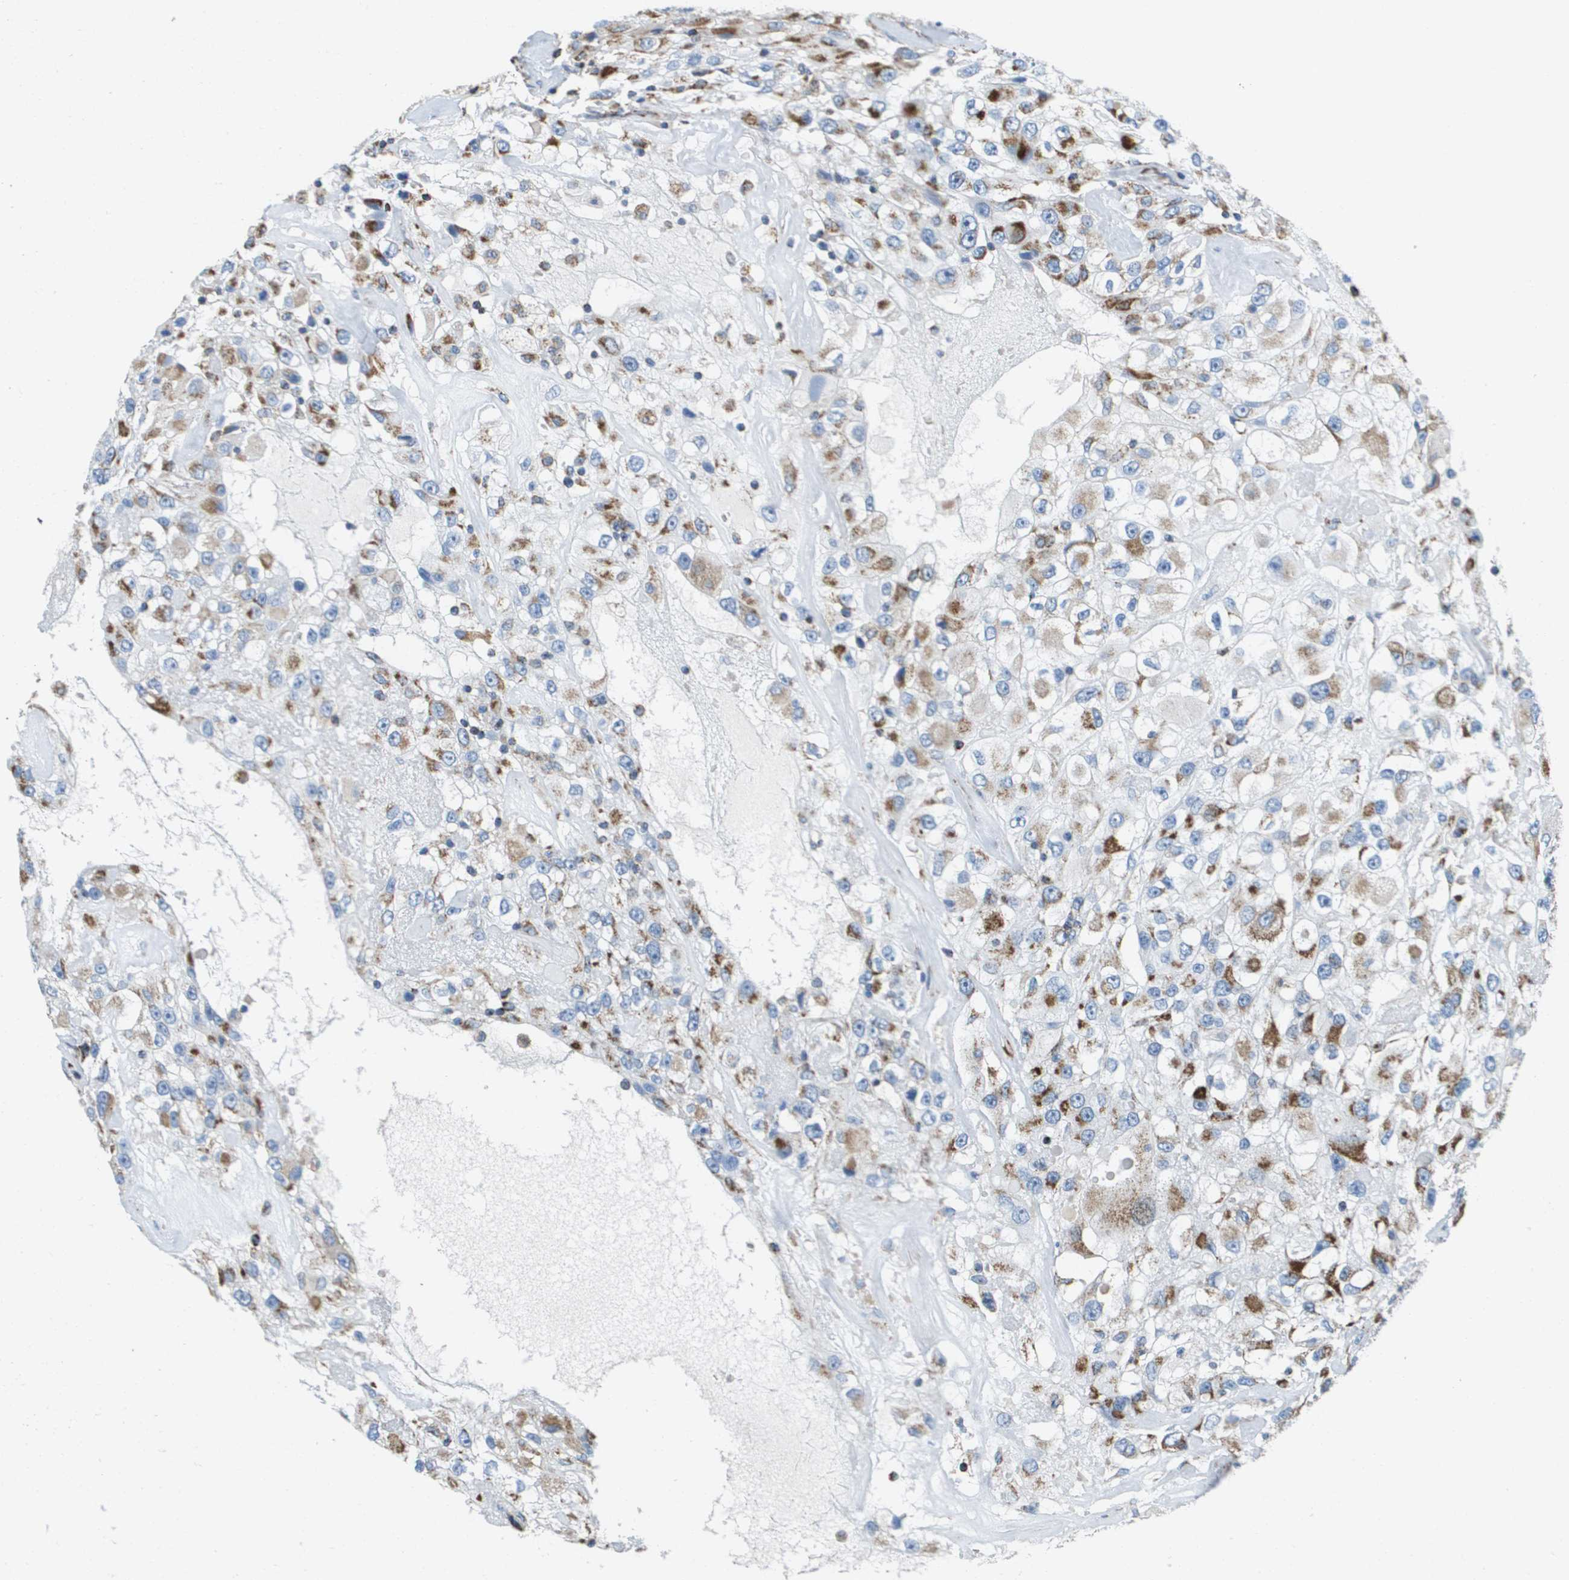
{"staining": {"intensity": "strong", "quantity": ">75%", "location": "cytoplasmic/membranous"}, "tissue": "renal cancer", "cell_type": "Tumor cells", "image_type": "cancer", "snomed": [{"axis": "morphology", "description": "Adenocarcinoma, NOS"}, {"axis": "topography", "description": "Kidney"}], "caption": "Renal cancer (adenocarcinoma) tissue reveals strong cytoplasmic/membranous expression in approximately >75% of tumor cells, visualized by immunohistochemistry.", "gene": "ATP5F1B", "patient": {"sex": "female", "age": 52}}